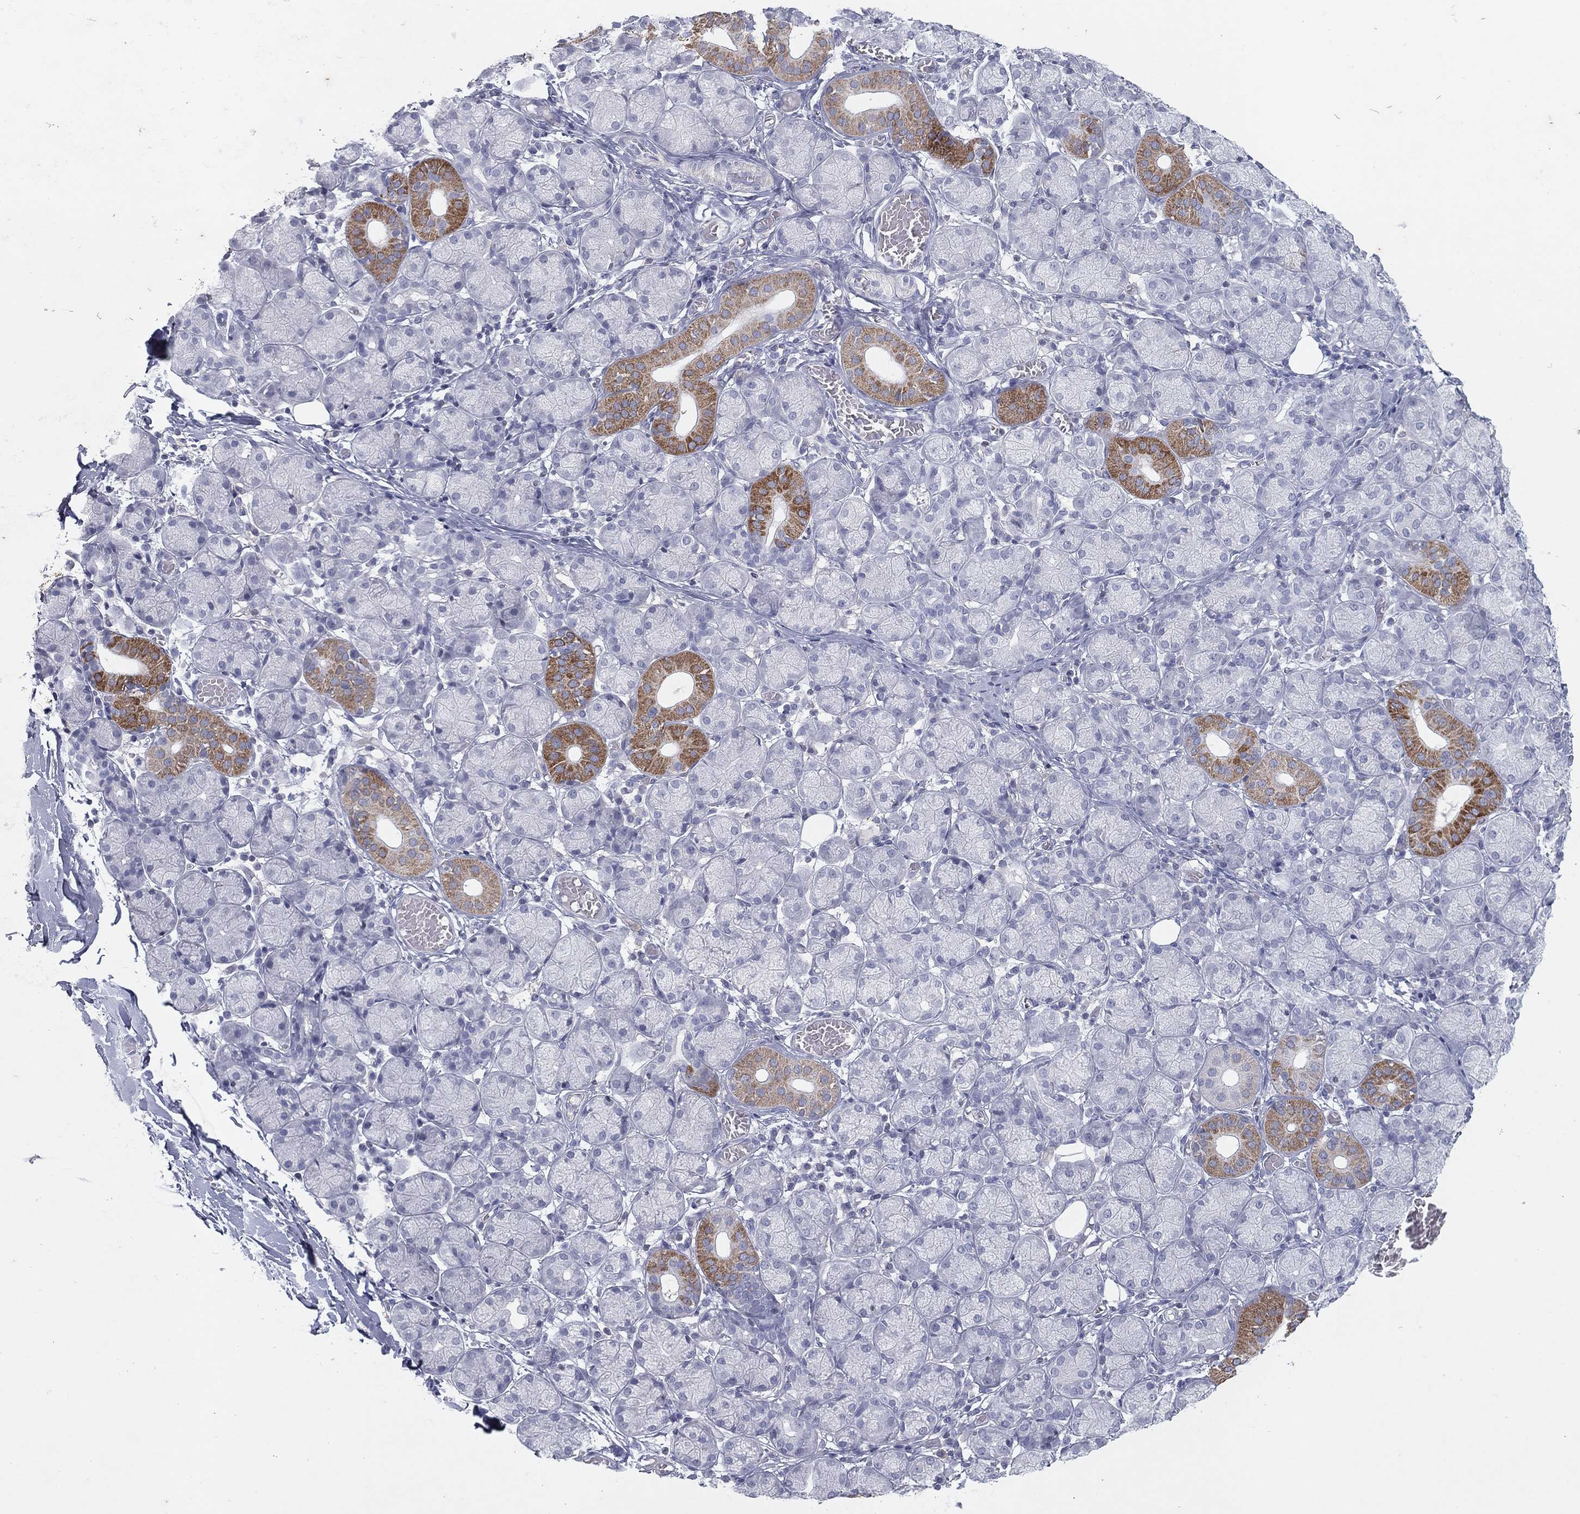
{"staining": {"intensity": "moderate", "quantity": "<25%", "location": "cytoplasmic/membranous"}, "tissue": "salivary gland", "cell_type": "Glandular cells", "image_type": "normal", "snomed": [{"axis": "morphology", "description": "Normal tissue, NOS"}, {"axis": "topography", "description": "Salivary gland"}, {"axis": "topography", "description": "Peripheral nerve tissue"}], "caption": "Immunohistochemical staining of benign human salivary gland displays low levels of moderate cytoplasmic/membranous positivity in approximately <25% of glandular cells. (IHC, brightfield microscopy, high magnification).", "gene": "CPT1B", "patient": {"sex": "female", "age": 24}}